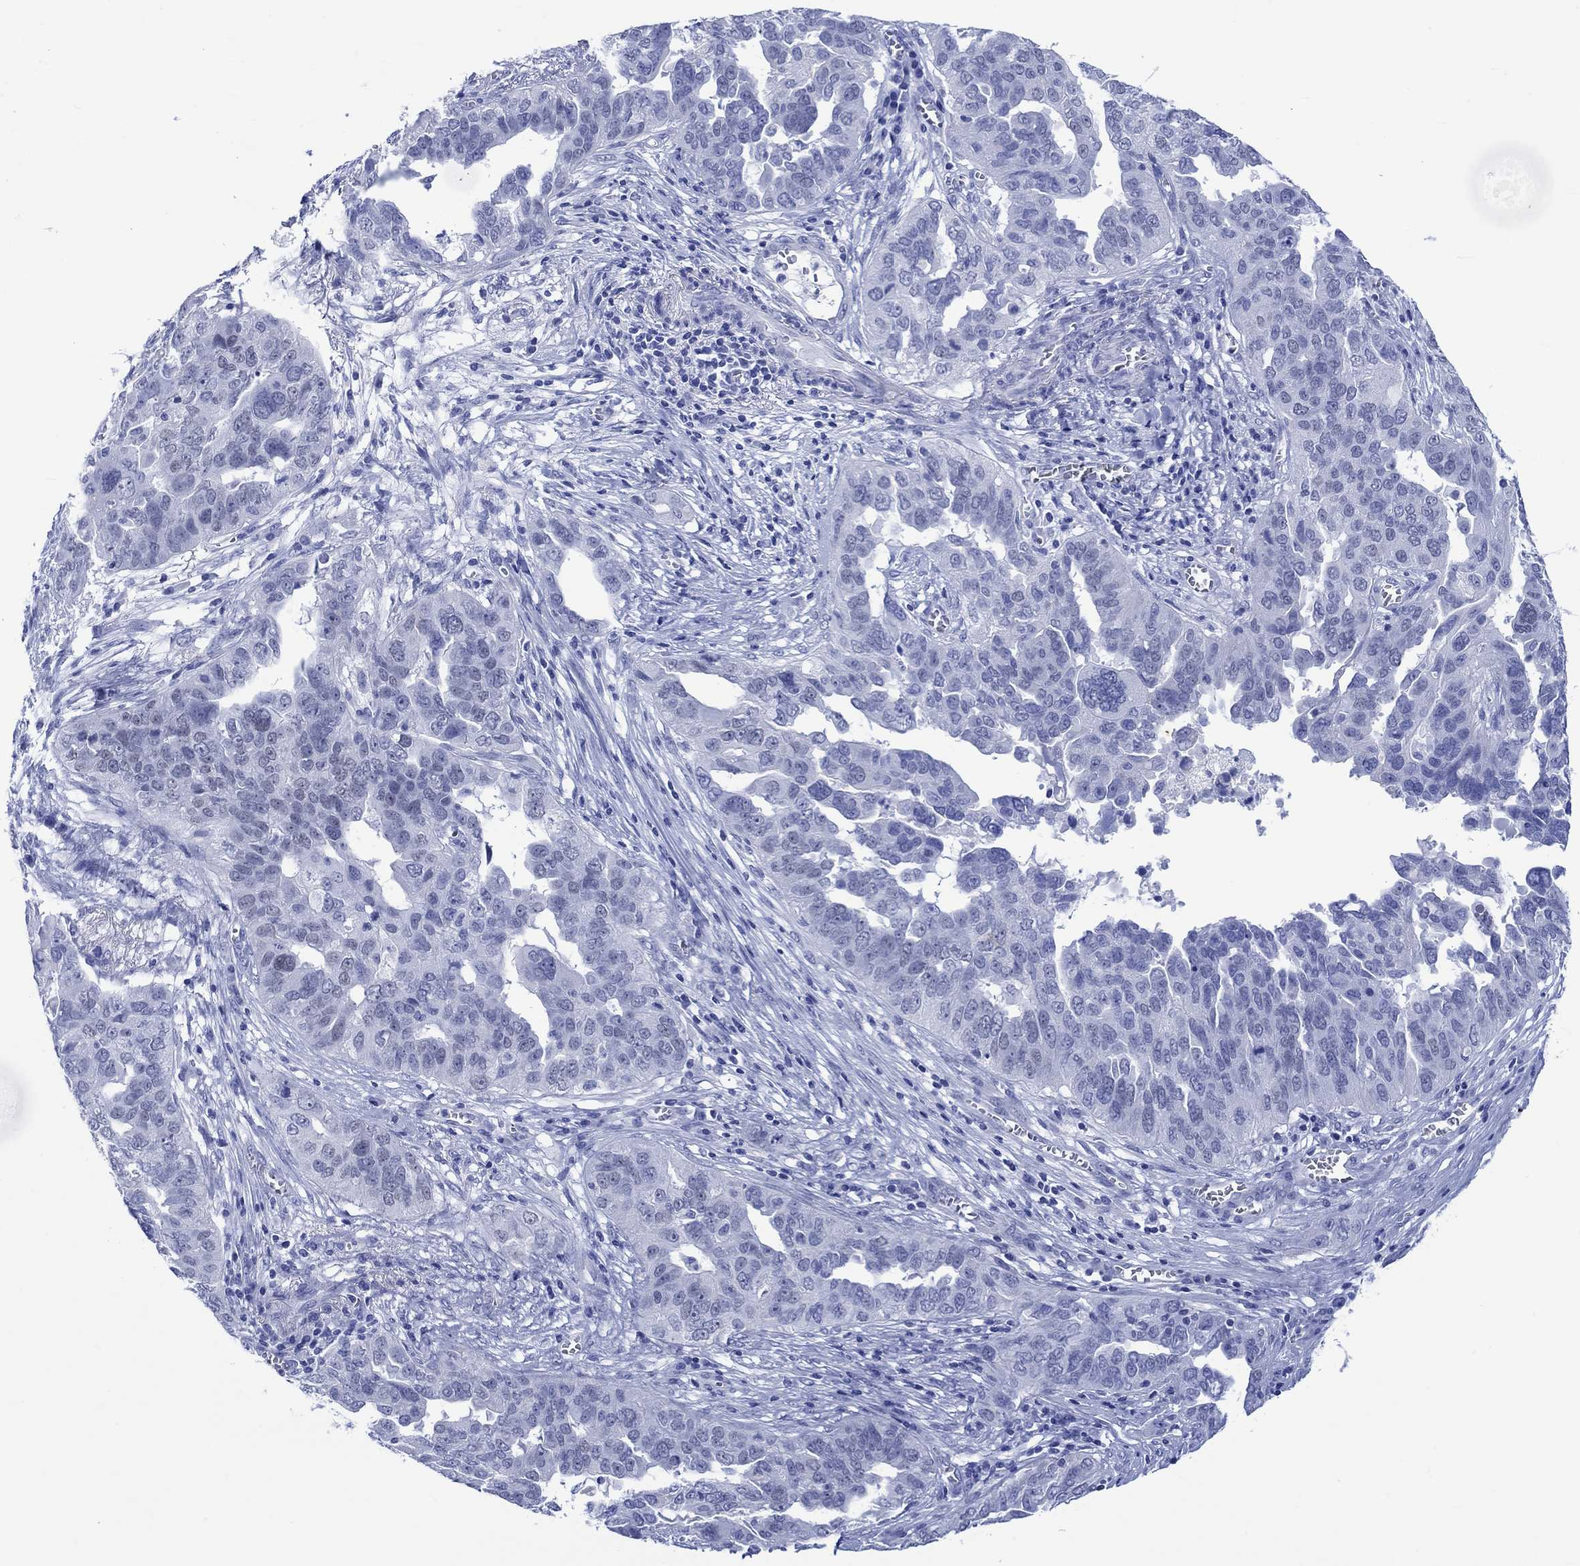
{"staining": {"intensity": "negative", "quantity": "none", "location": "none"}, "tissue": "ovarian cancer", "cell_type": "Tumor cells", "image_type": "cancer", "snomed": [{"axis": "morphology", "description": "Carcinoma, endometroid"}, {"axis": "topography", "description": "Soft tissue"}, {"axis": "topography", "description": "Ovary"}], "caption": "There is no significant expression in tumor cells of ovarian cancer. The staining was performed using DAB (3,3'-diaminobenzidine) to visualize the protein expression in brown, while the nuclei were stained in blue with hematoxylin (Magnification: 20x).", "gene": "KLHL33", "patient": {"sex": "female", "age": 52}}